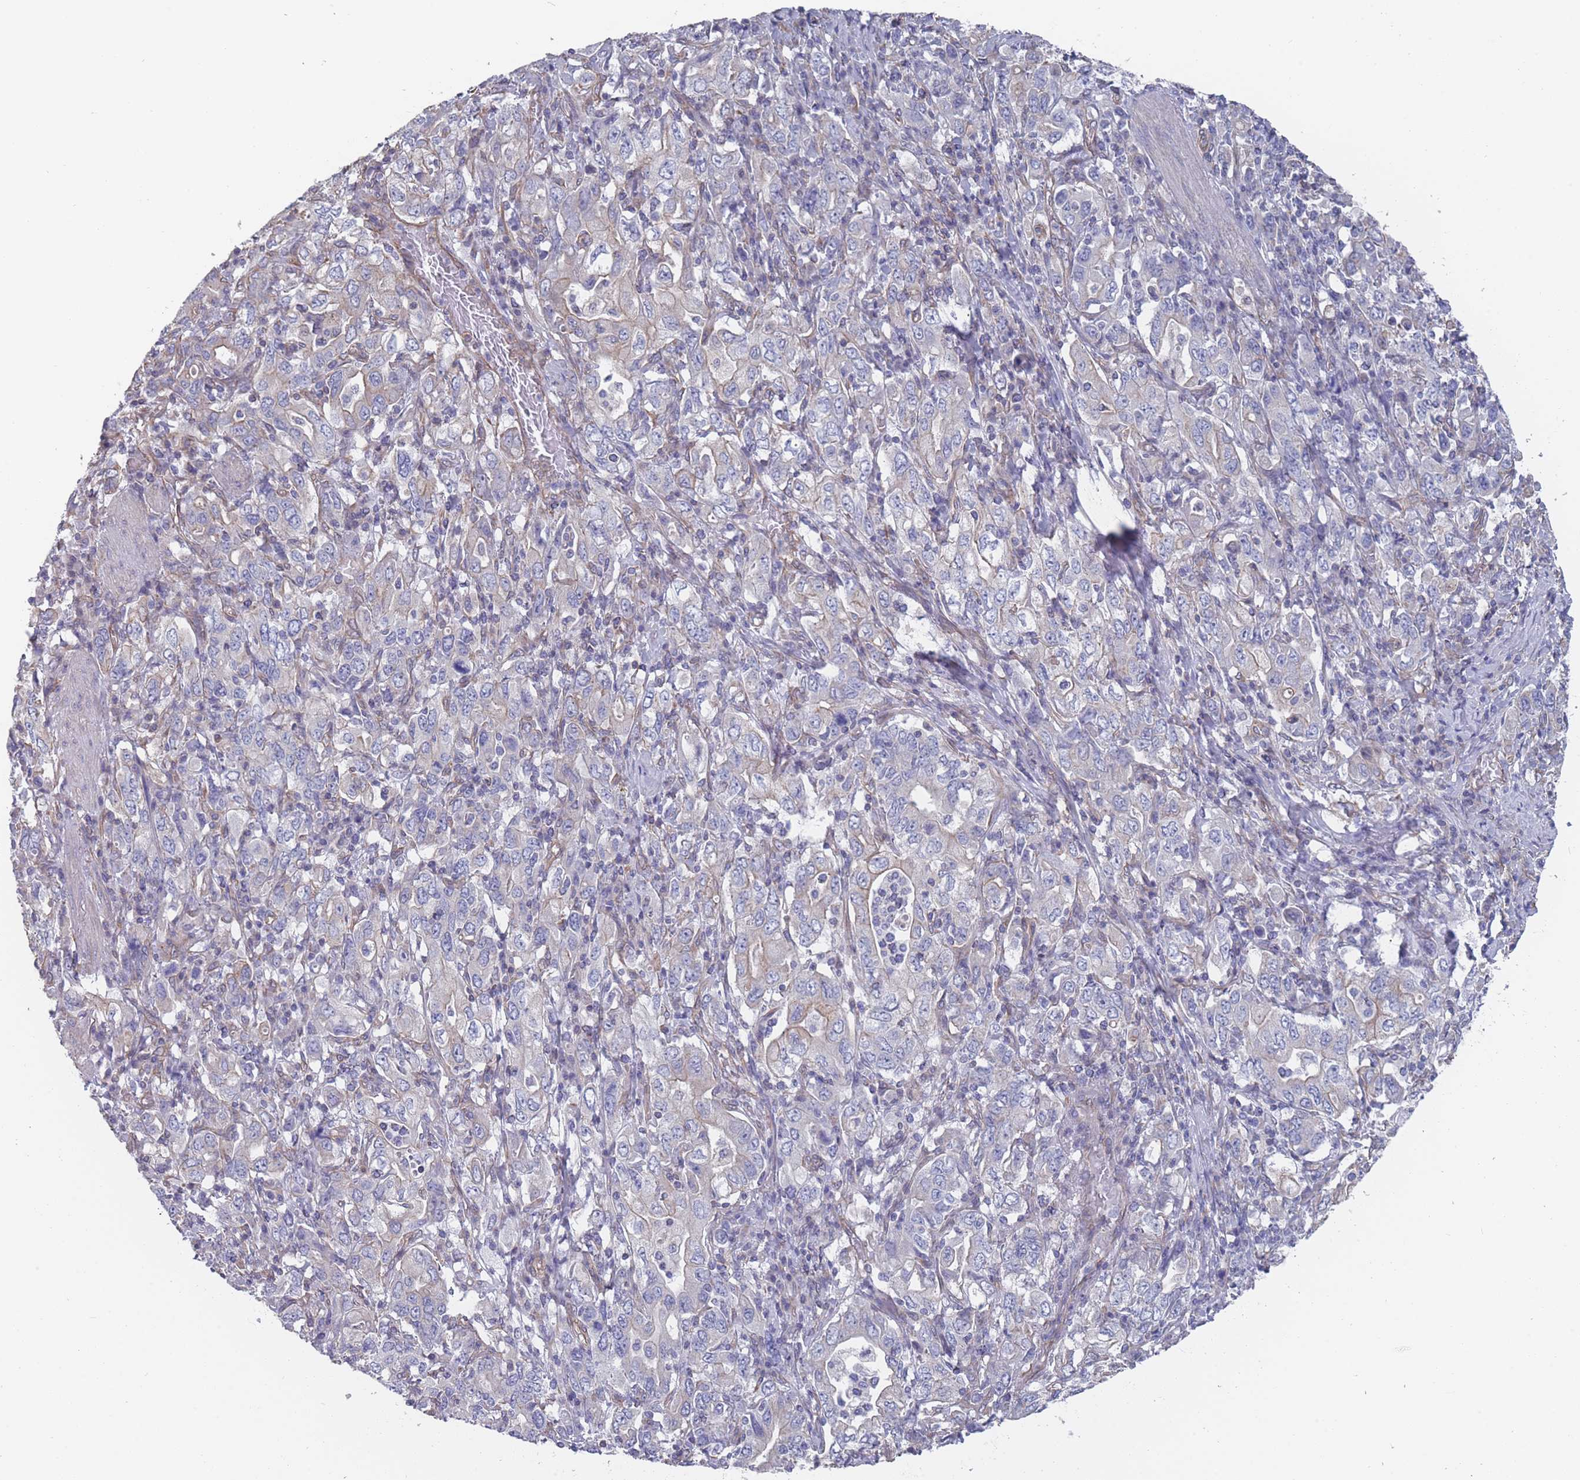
{"staining": {"intensity": "negative", "quantity": "none", "location": "none"}, "tissue": "stomach cancer", "cell_type": "Tumor cells", "image_type": "cancer", "snomed": [{"axis": "morphology", "description": "Adenocarcinoma, NOS"}, {"axis": "topography", "description": "Stomach, upper"}, {"axis": "topography", "description": "Stomach"}], "caption": "IHC of stomach adenocarcinoma displays no expression in tumor cells. (Immunohistochemistry, brightfield microscopy, high magnification).", "gene": "SLC1A6", "patient": {"sex": "male", "age": 62}}